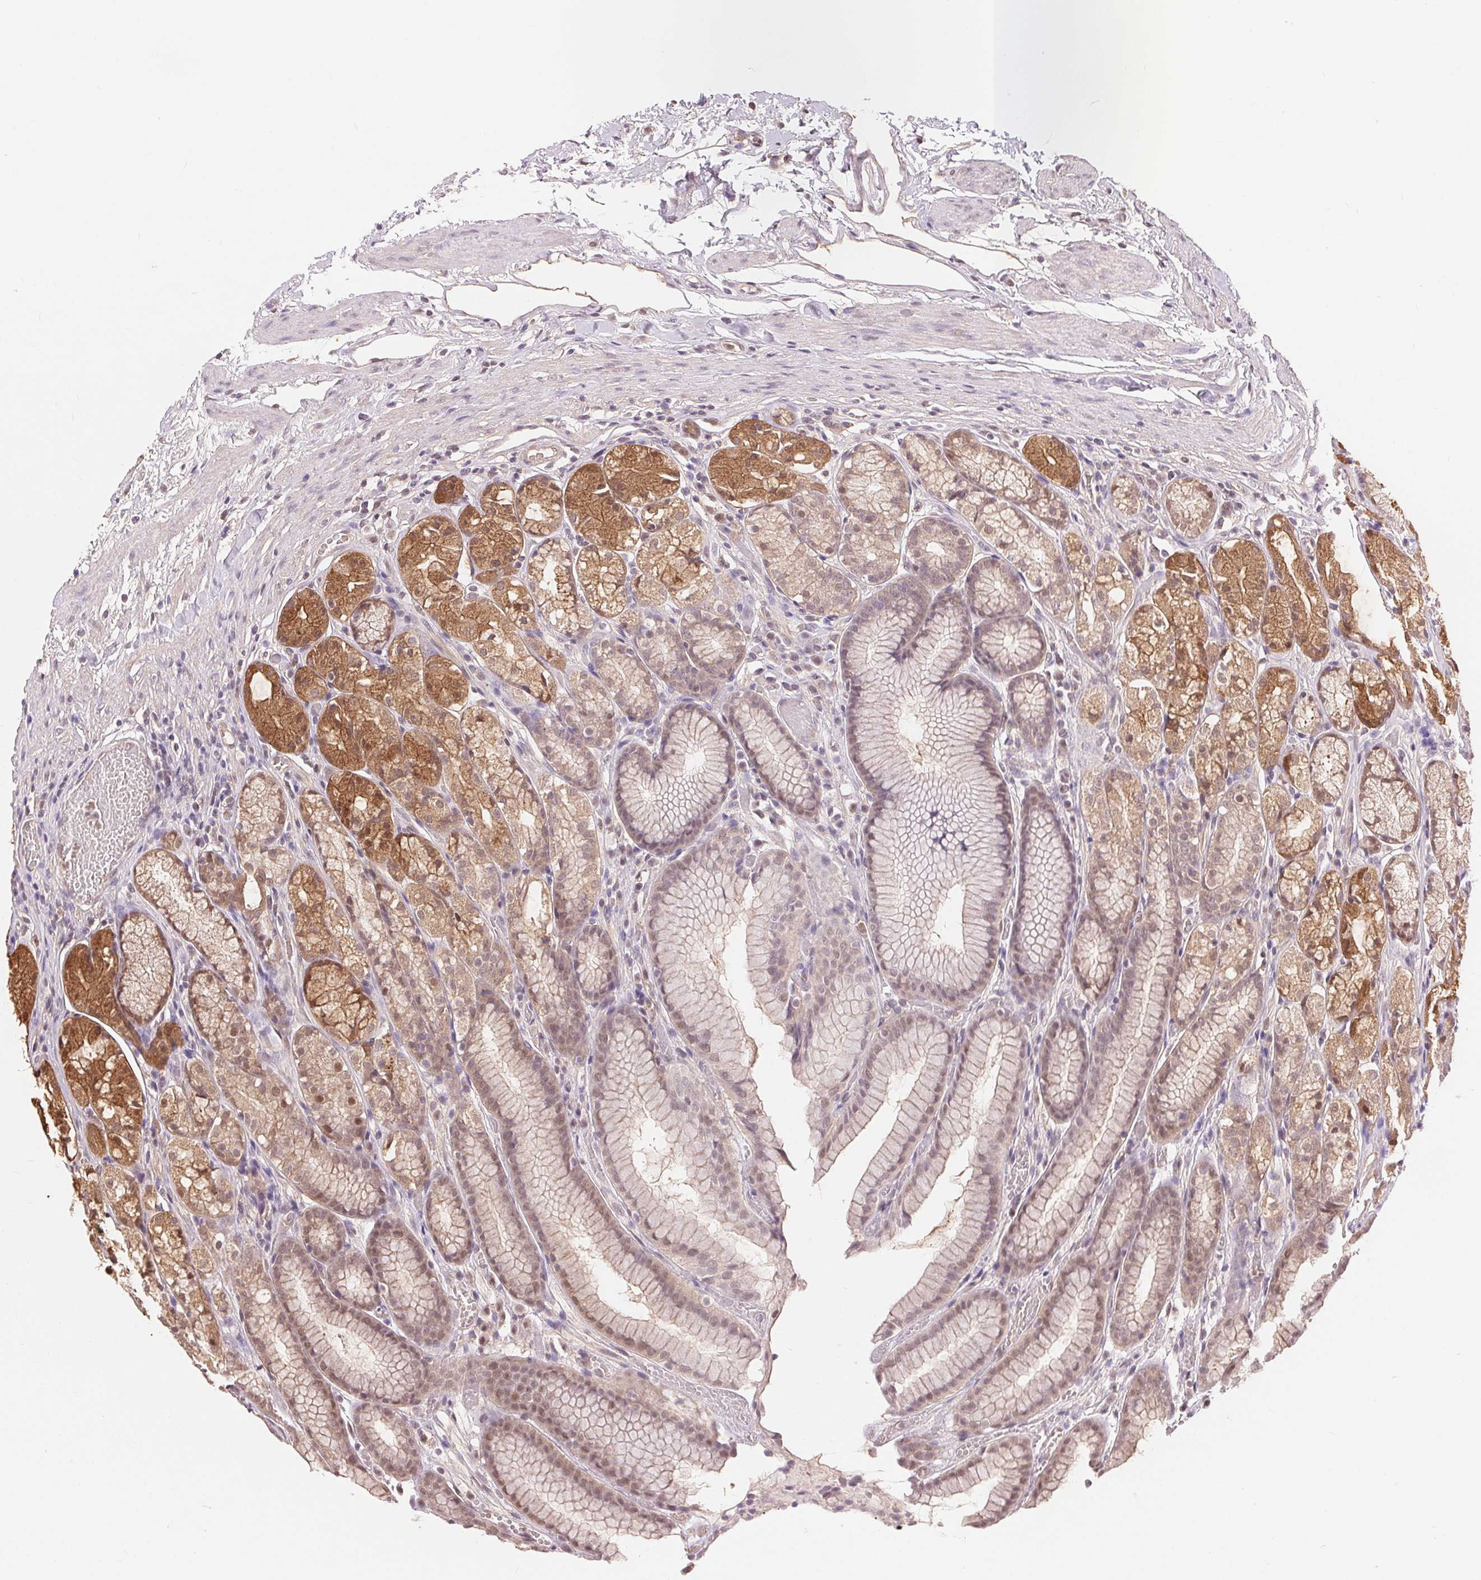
{"staining": {"intensity": "strong", "quantity": "25%-75%", "location": "cytoplasmic/membranous,nuclear"}, "tissue": "stomach", "cell_type": "Glandular cells", "image_type": "normal", "snomed": [{"axis": "morphology", "description": "Normal tissue, NOS"}, {"axis": "topography", "description": "Stomach"}], "caption": "Stomach stained with a brown dye reveals strong cytoplasmic/membranous,nuclear positive positivity in approximately 25%-75% of glandular cells.", "gene": "TMEM273", "patient": {"sex": "male", "age": 70}}